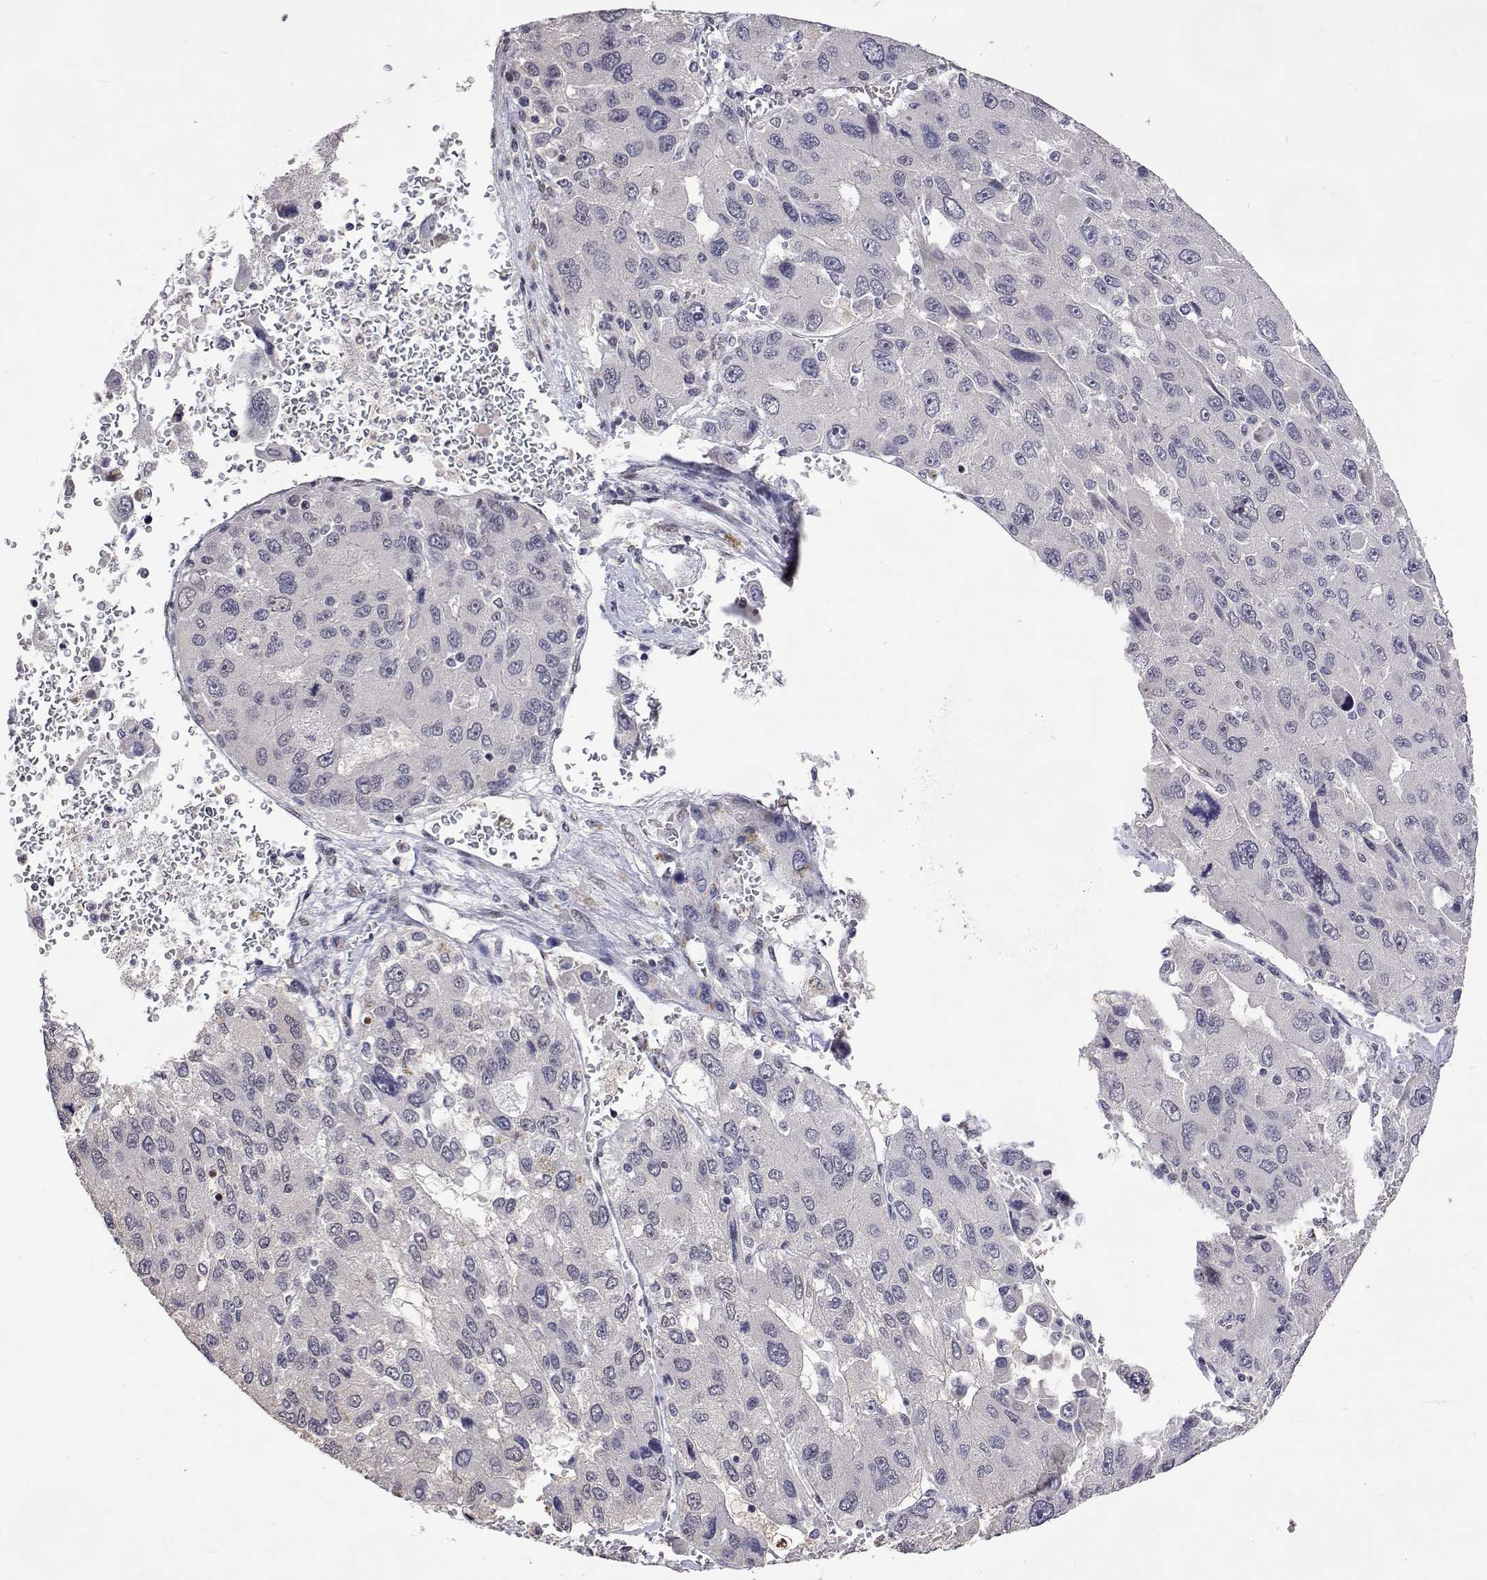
{"staining": {"intensity": "negative", "quantity": "none", "location": "none"}, "tissue": "liver cancer", "cell_type": "Tumor cells", "image_type": "cancer", "snomed": [{"axis": "morphology", "description": "Carcinoma, Hepatocellular, NOS"}, {"axis": "topography", "description": "Liver"}], "caption": "DAB immunohistochemical staining of human liver hepatocellular carcinoma displays no significant expression in tumor cells.", "gene": "HNRNPA0", "patient": {"sex": "female", "age": 41}}